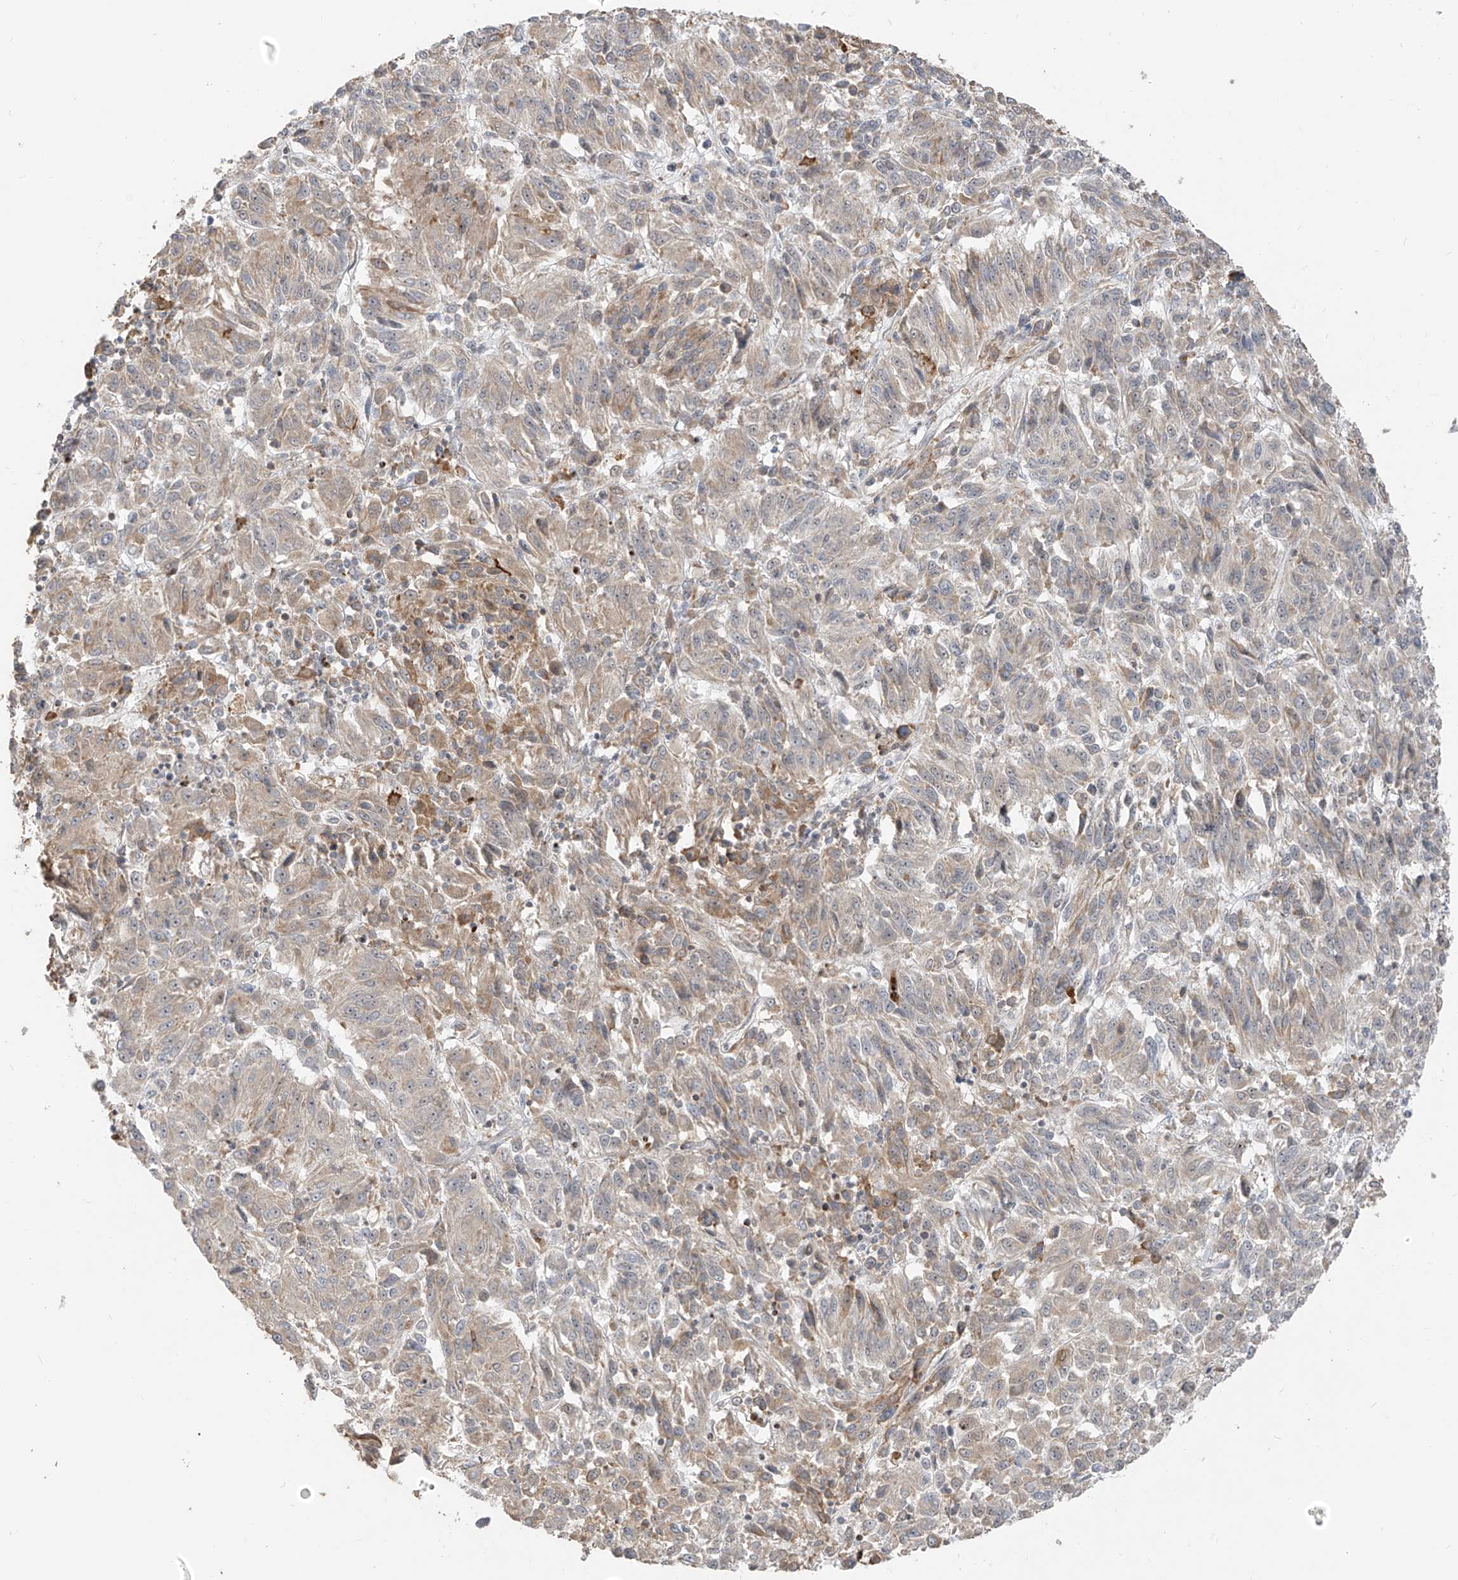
{"staining": {"intensity": "weak", "quantity": "25%-75%", "location": "cytoplasmic/membranous"}, "tissue": "melanoma", "cell_type": "Tumor cells", "image_type": "cancer", "snomed": [{"axis": "morphology", "description": "Malignant melanoma, Metastatic site"}, {"axis": "topography", "description": "Lung"}], "caption": "Melanoma was stained to show a protein in brown. There is low levels of weak cytoplasmic/membranous positivity in about 25%-75% of tumor cells.", "gene": "ZMYM2", "patient": {"sex": "male", "age": 64}}